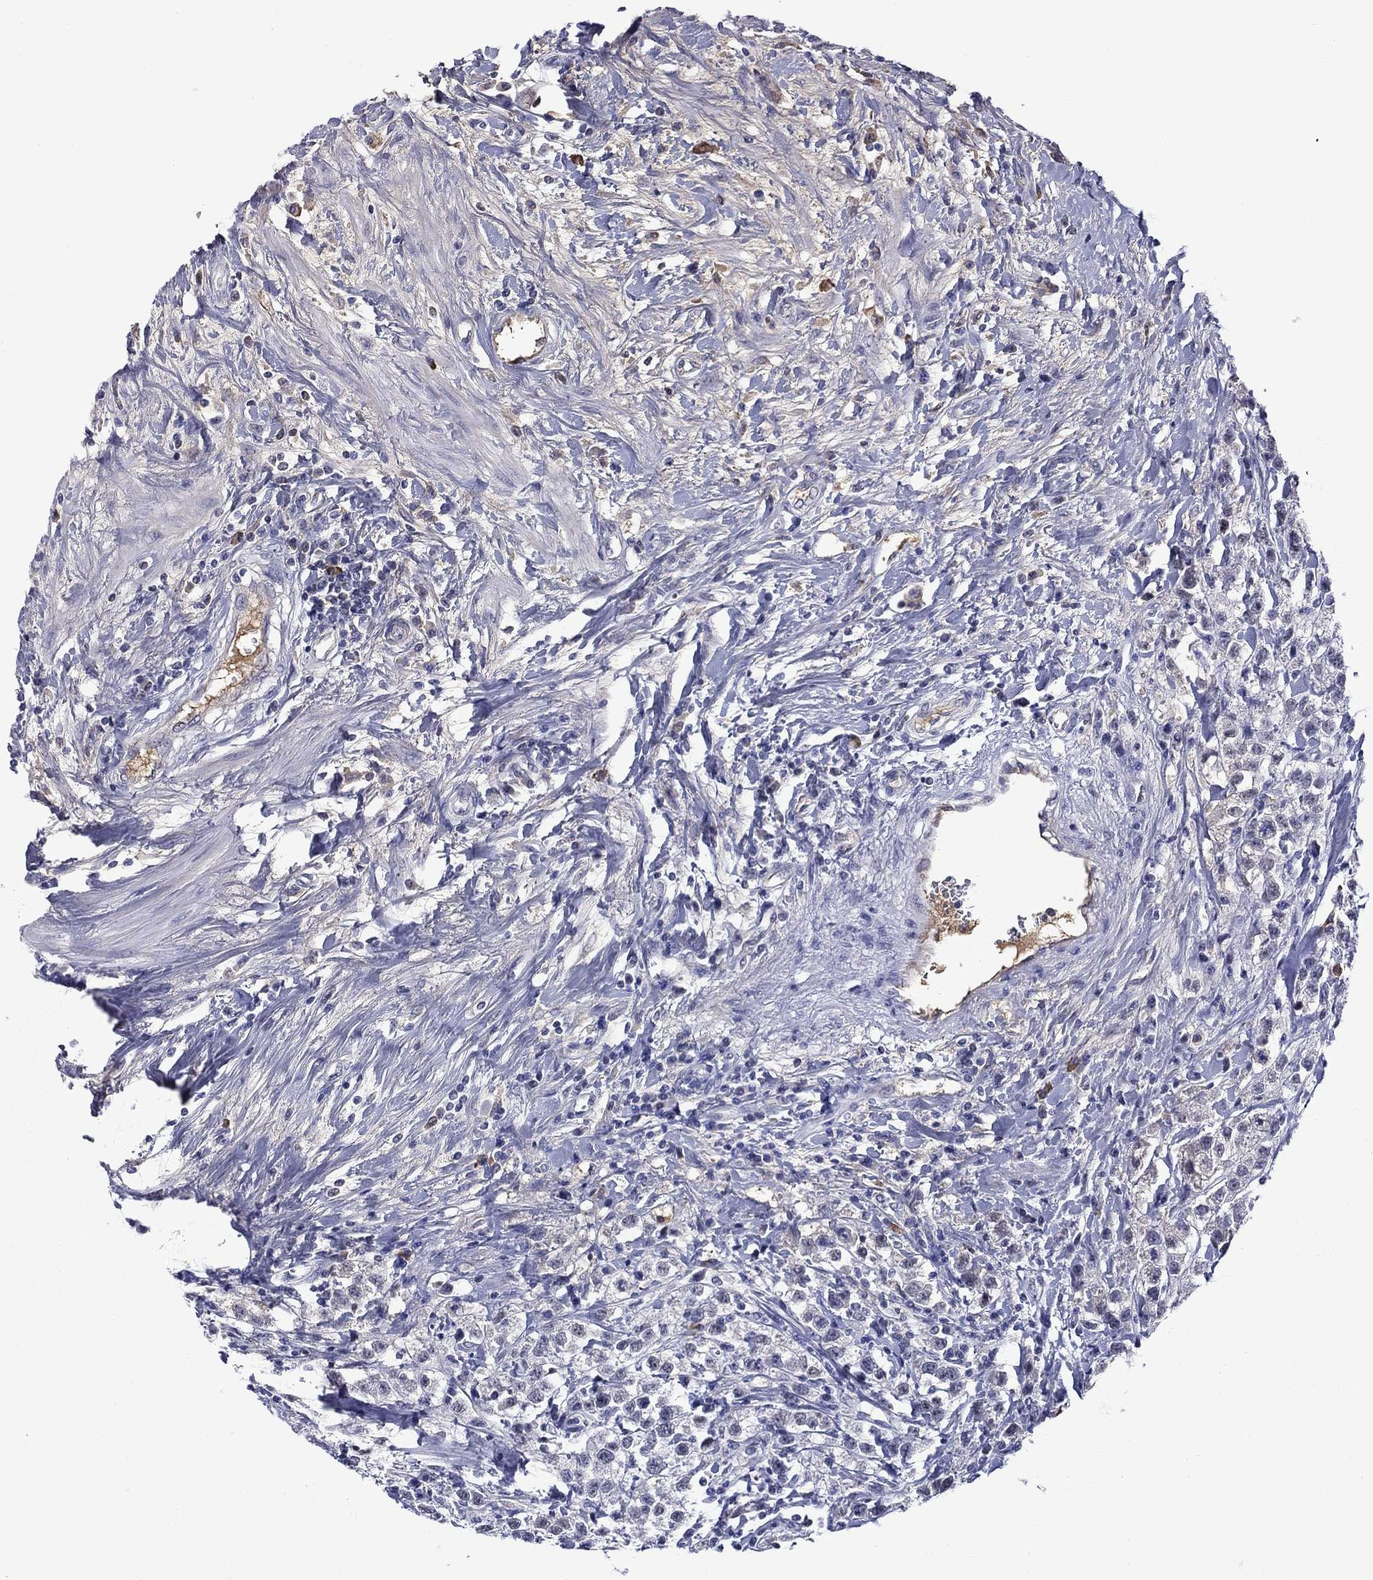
{"staining": {"intensity": "negative", "quantity": "none", "location": "none"}, "tissue": "testis cancer", "cell_type": "Tumor cells", "image_type": "cancer", "snomed": [{"axis": "morphology", "description": "Seminoma, NOS"}, {"axis": "topography", "description": "Testis"}], "caption": "This is a histopathology image of IHC staining of seminoma (testis), which shows no positivity in tumor cells.", "gene": "APOA2", "patient": {"sex": "male", "age": 59}}